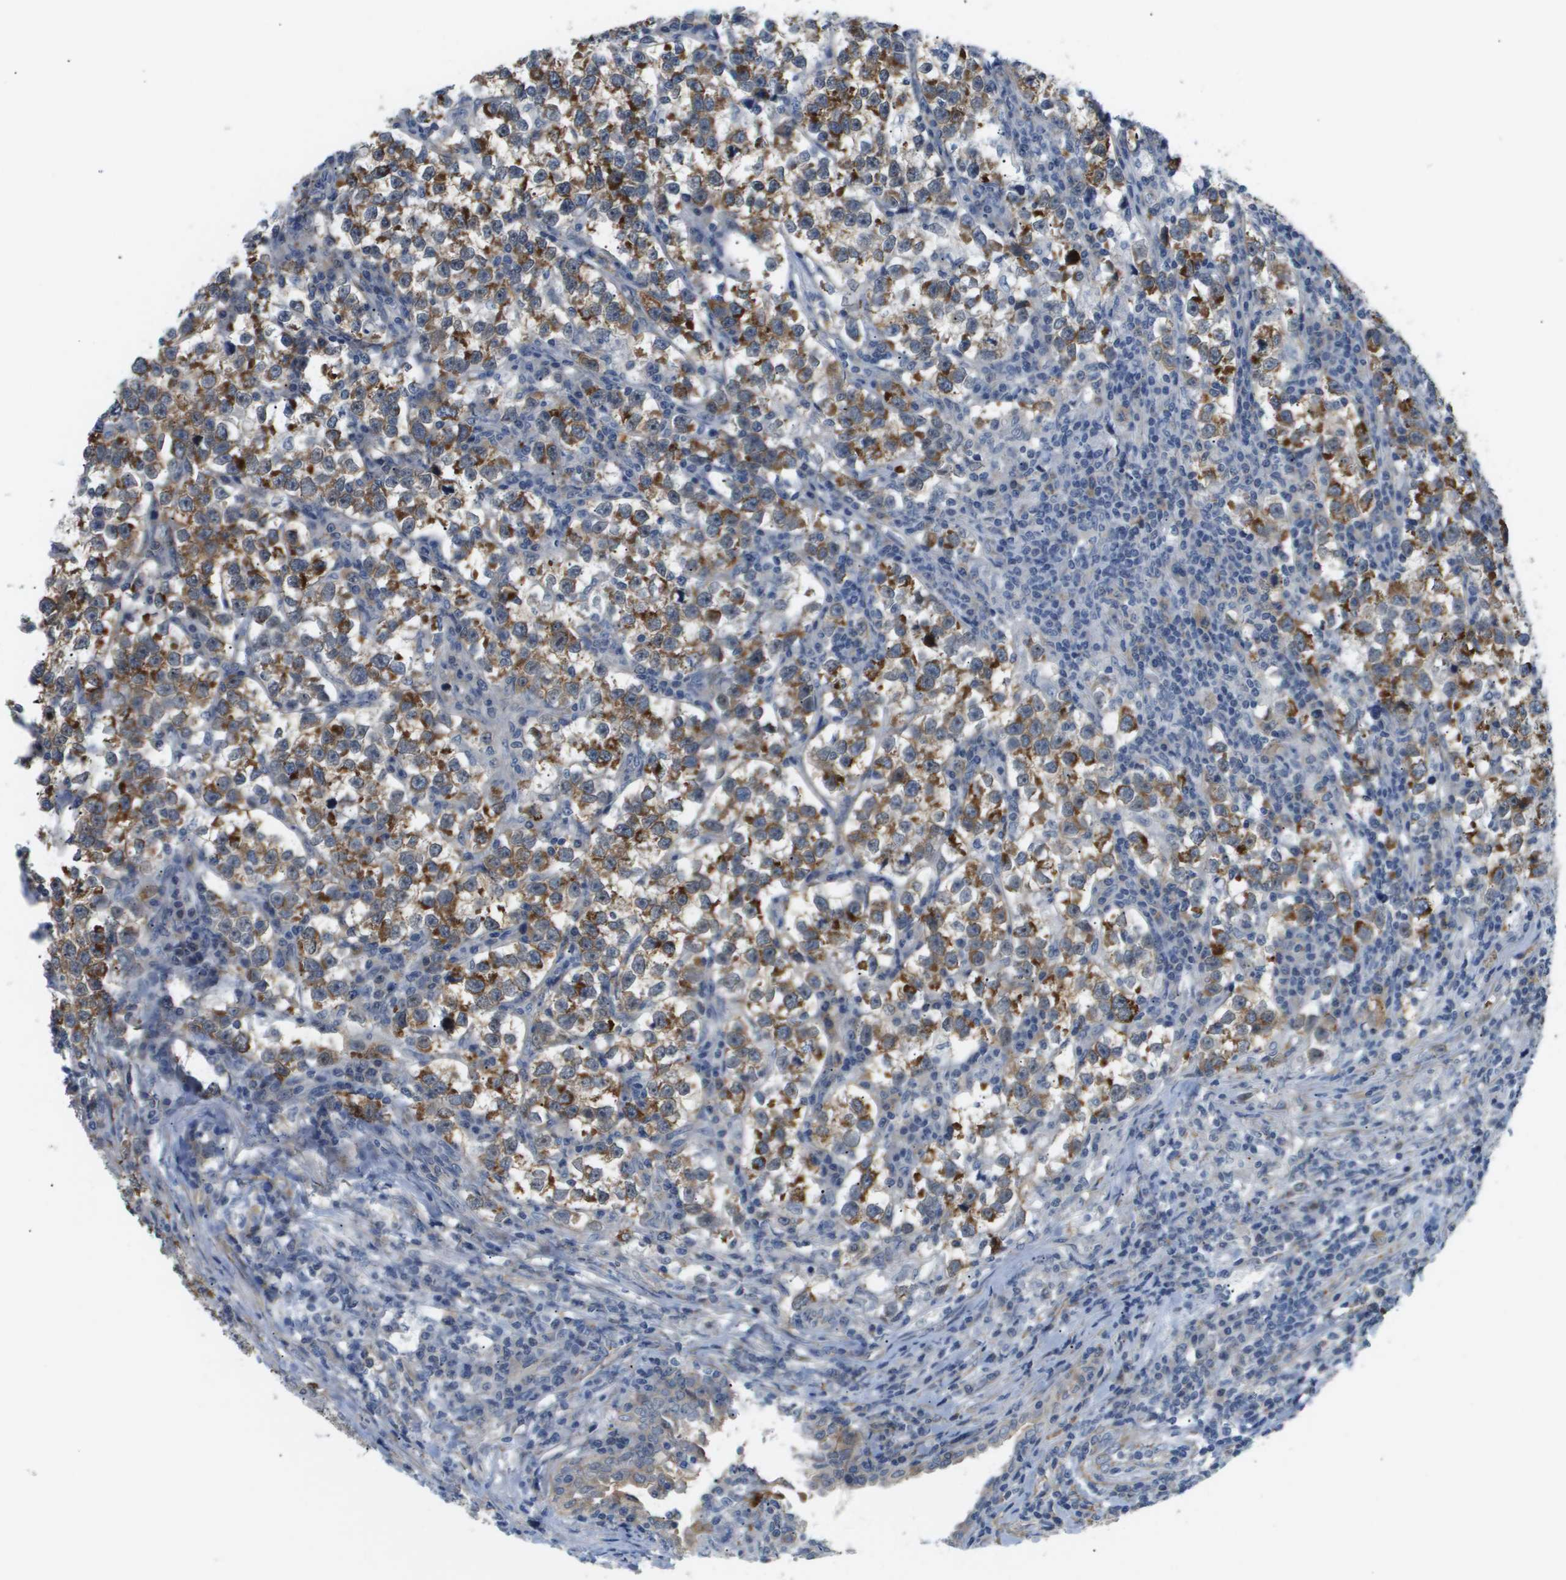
{"staining": {"intensity": "moderate", "quantity": ">75%", "location": "cytoplasmic/membranous"}, "tissue": "testis cancer", "cell_type": "Tumor cells", "image_type": "cancer", "snomed": [{"axis": "morphology", "description": "Normal tissue, NOS"}, {"axis": "morphology", "description": "Seminoma, NOS"}, {"axis": "topography", "description": "Testis"}], "caption": "A medium amount of moderate cytoplasmic/membranous staining is seen in approximately >75% of tumor cells in testis cancer (seminoma) tissue.", "gene": "OTUD5", "patient": {"sex": "male", "age": 43}}